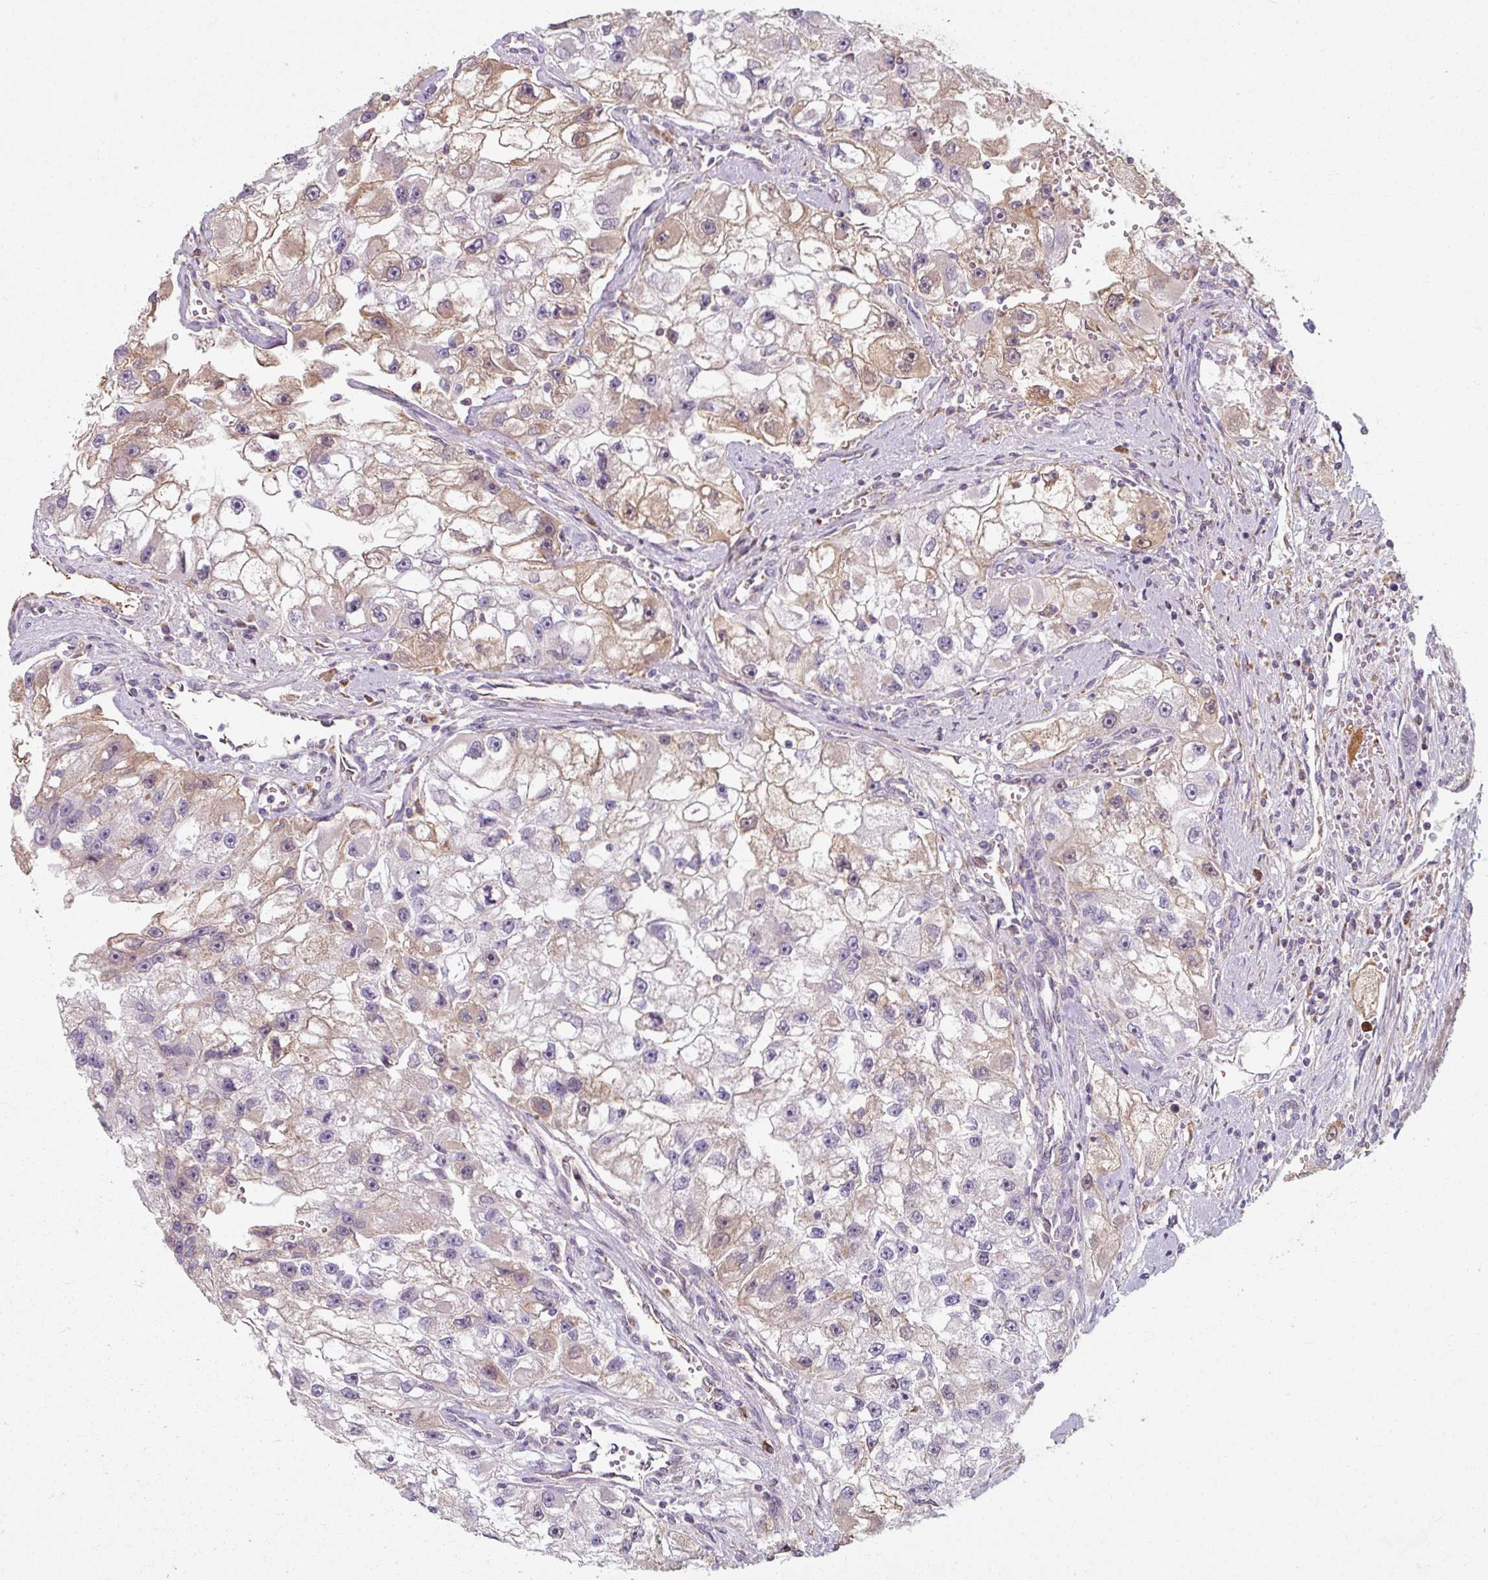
{"staining": {"intensity": "weak", "quantity": "<25%", "location": "cytoplasmic/membranous"}, "tissue": "renal cancer", "cell_type": "Tumor cells", "image_type": "cancer", "snomed": [{"axis": "morphology", "description": "Adenocarcinoma, NOS"}, {"axis": "topography", "description": "Kidney"}], "caption": "A photomicrograph of renal adenocarcinoma stained for a protein displays no brown staining in tumor cells.", "gene": "TSEN54", "patient": {"sex": "male", "age": 63}}